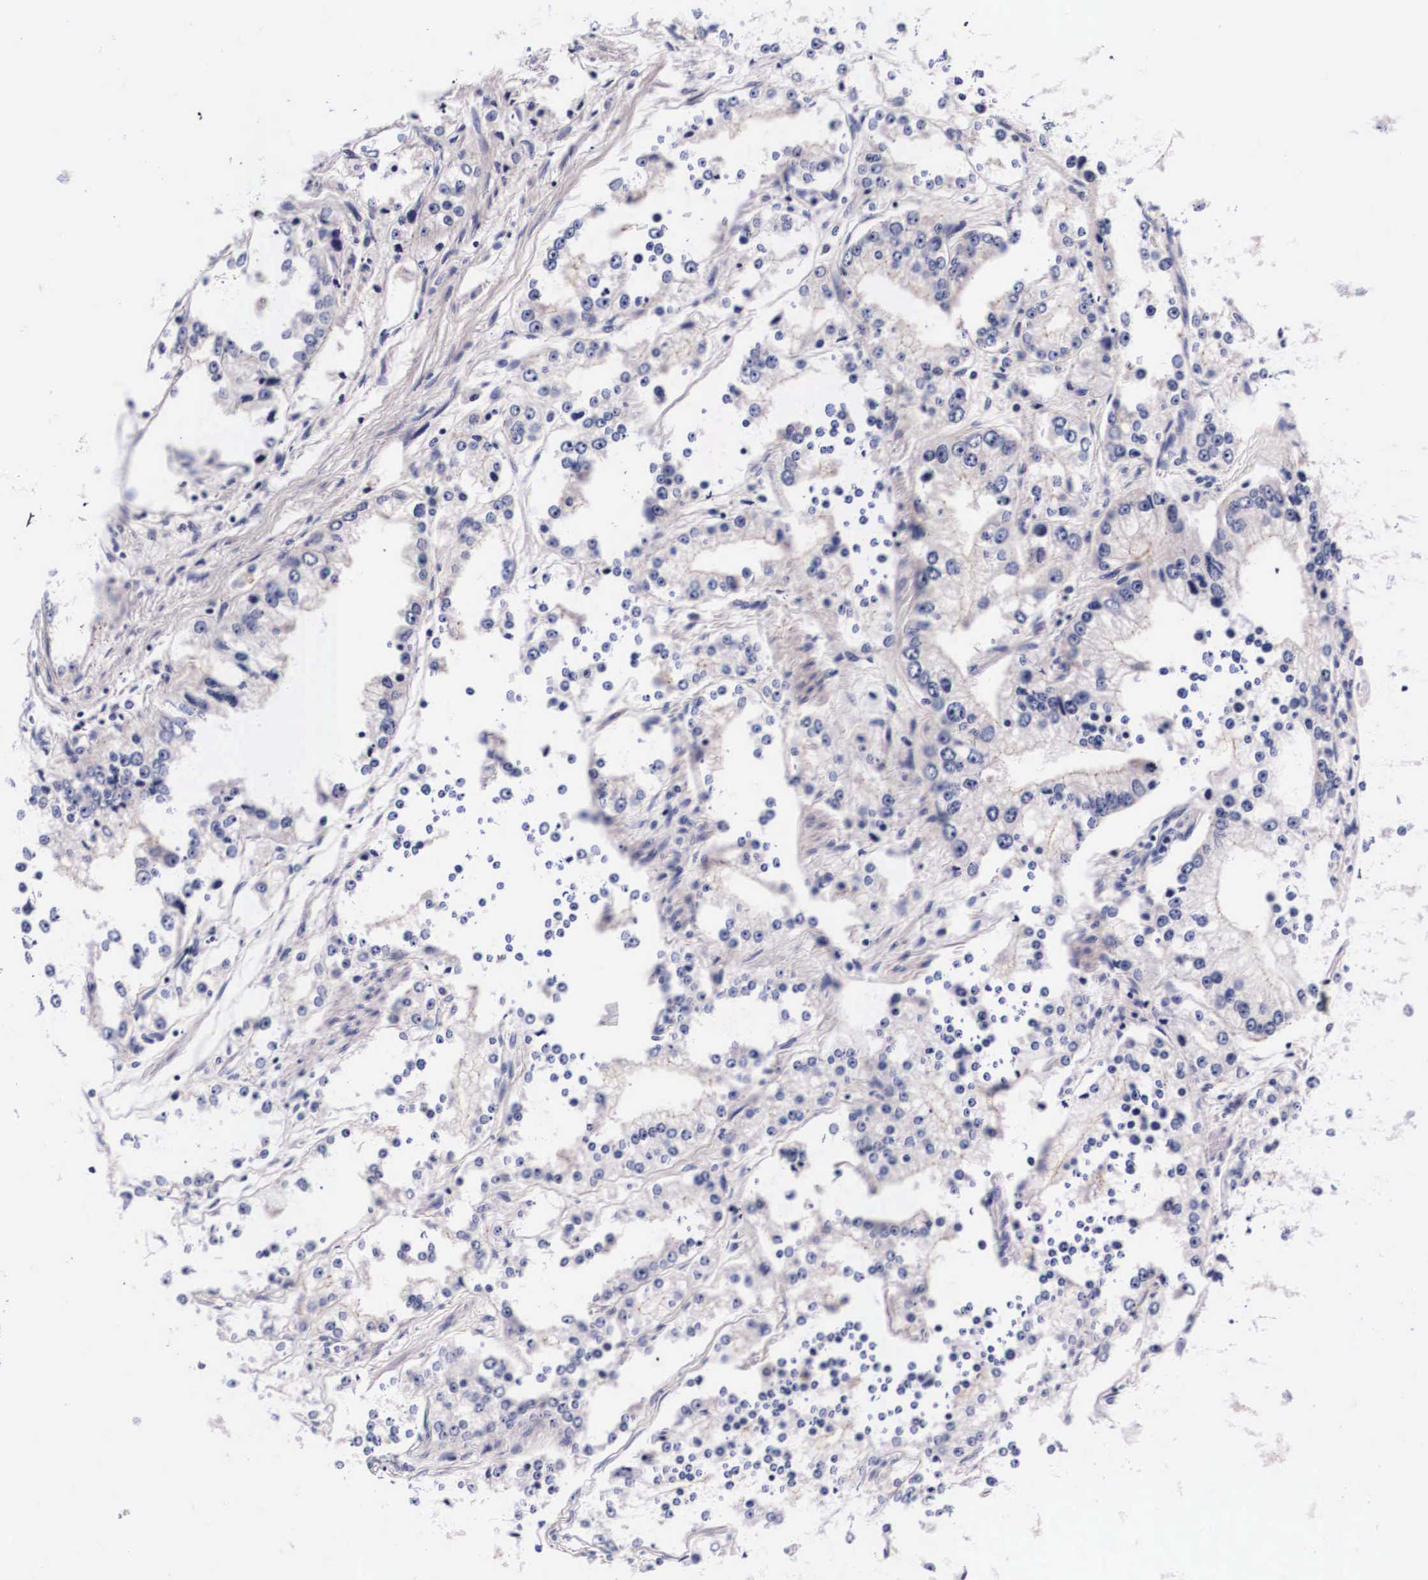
{"staining": {"intensity": "negative", "quantity": "none", "location": "none"}, "tissue": "prostate cancer", "cell_type": "Tumor cells", "image_type": "cancer", "snomed": [{"axis": "morphology", "description": "Adenocarcinoma, Medium grade"}, {"axis": "topography", "description": "Prostate"}], "caption": "This is an immunohistochemistry (IHC) histopathology image of prostate cancer (adenocarcinoma (medium-grade)). There is no staining in tumor cells.", "gene": "PHETA2", "patient": {"sex": "male", "age": 72}}